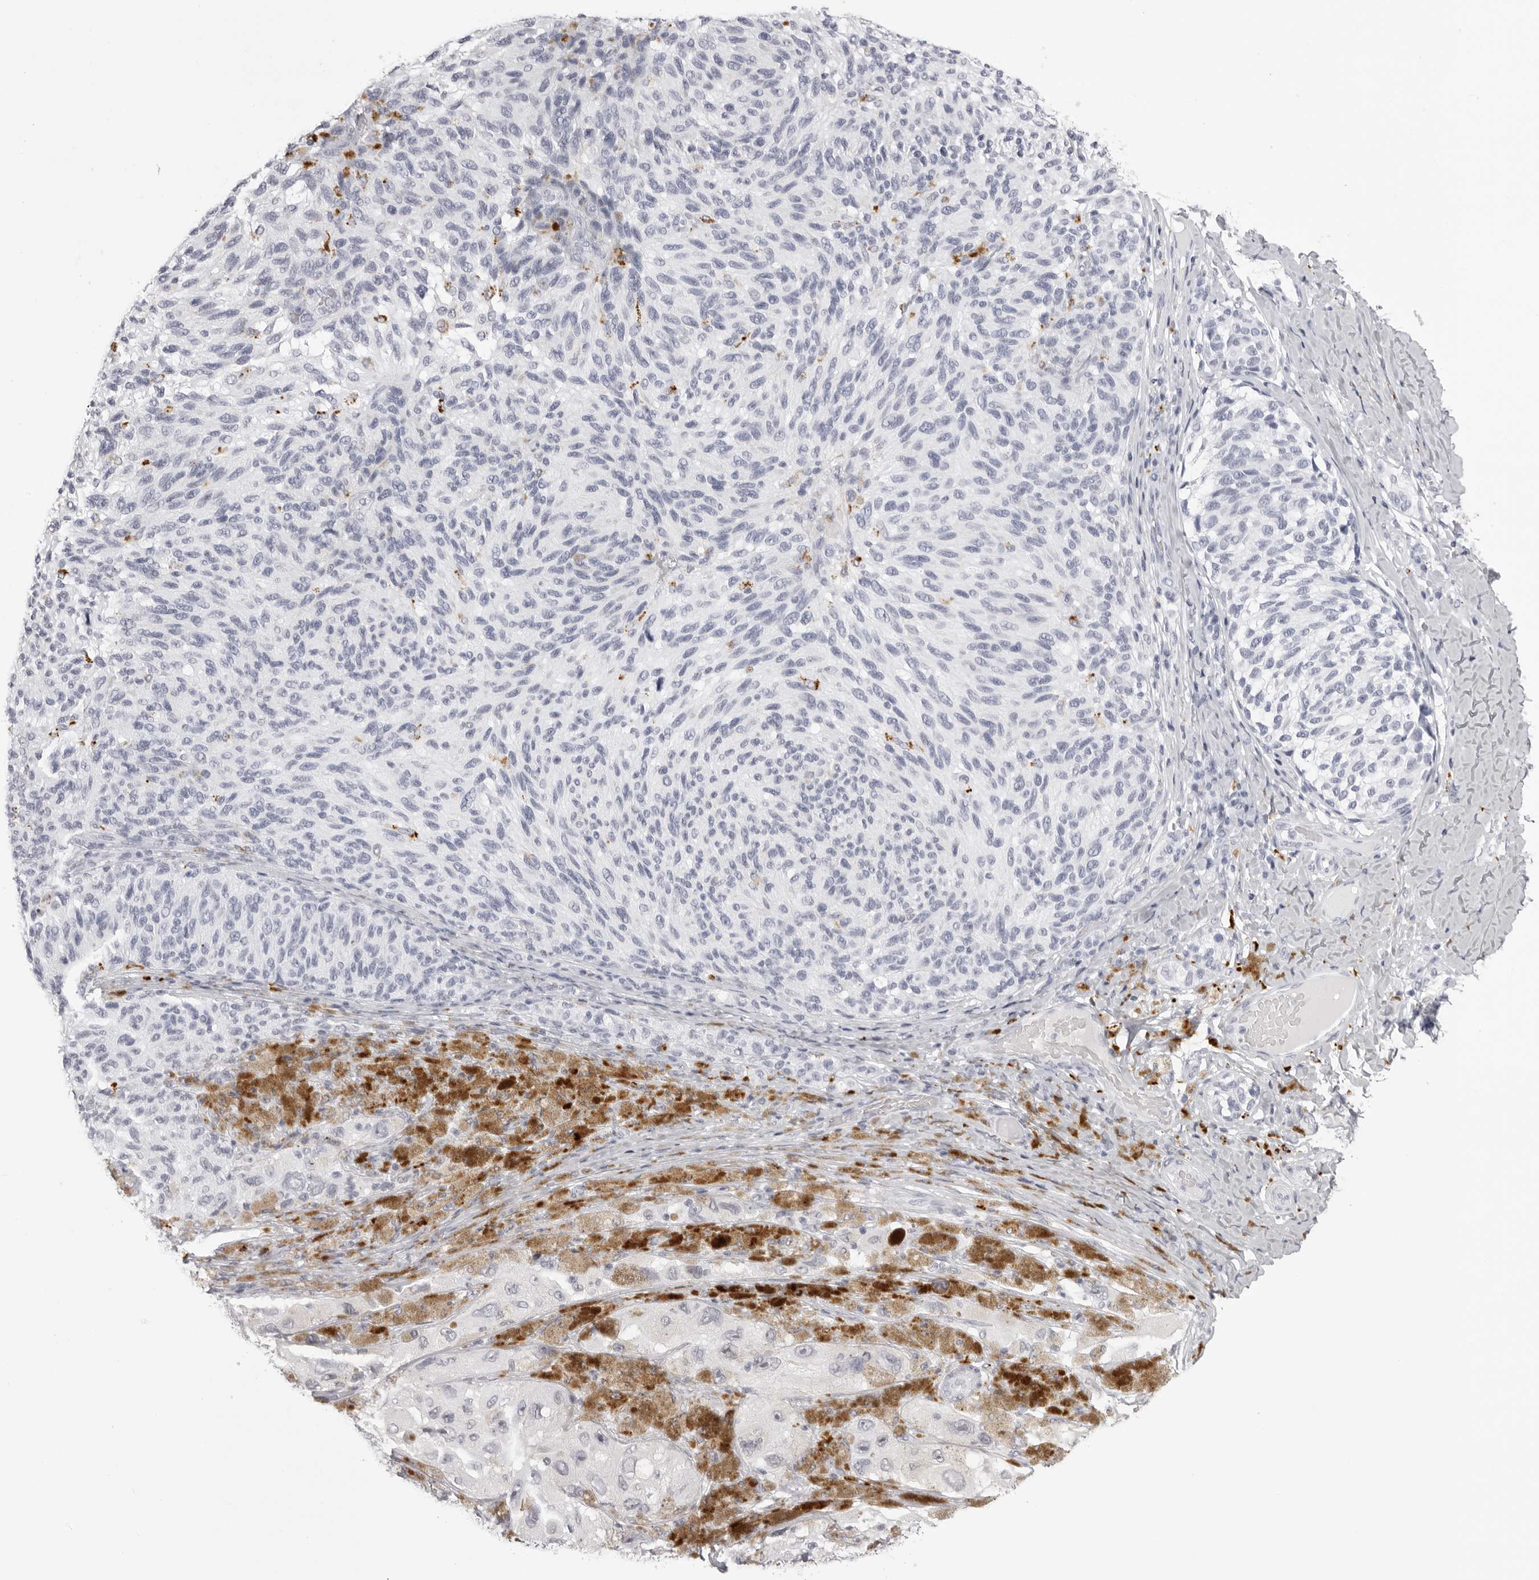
{"staining": {"intensity": "negative", "quantity": "none", "location": "none"}, "tissue": "melanoma", "cell_type": "Tumor cells", "image_type": "cancer", "snomed": [{"axis": "morphology", "description": "Malignant melanoma, NOS"}, {"axis": "topography", "description": "Skin"}], "caption": "The photomicrograph reveals no significant staining in tumor cells of melanoma.", "gene": "RHO", "patient": {"sex": "female", "age": 73}}